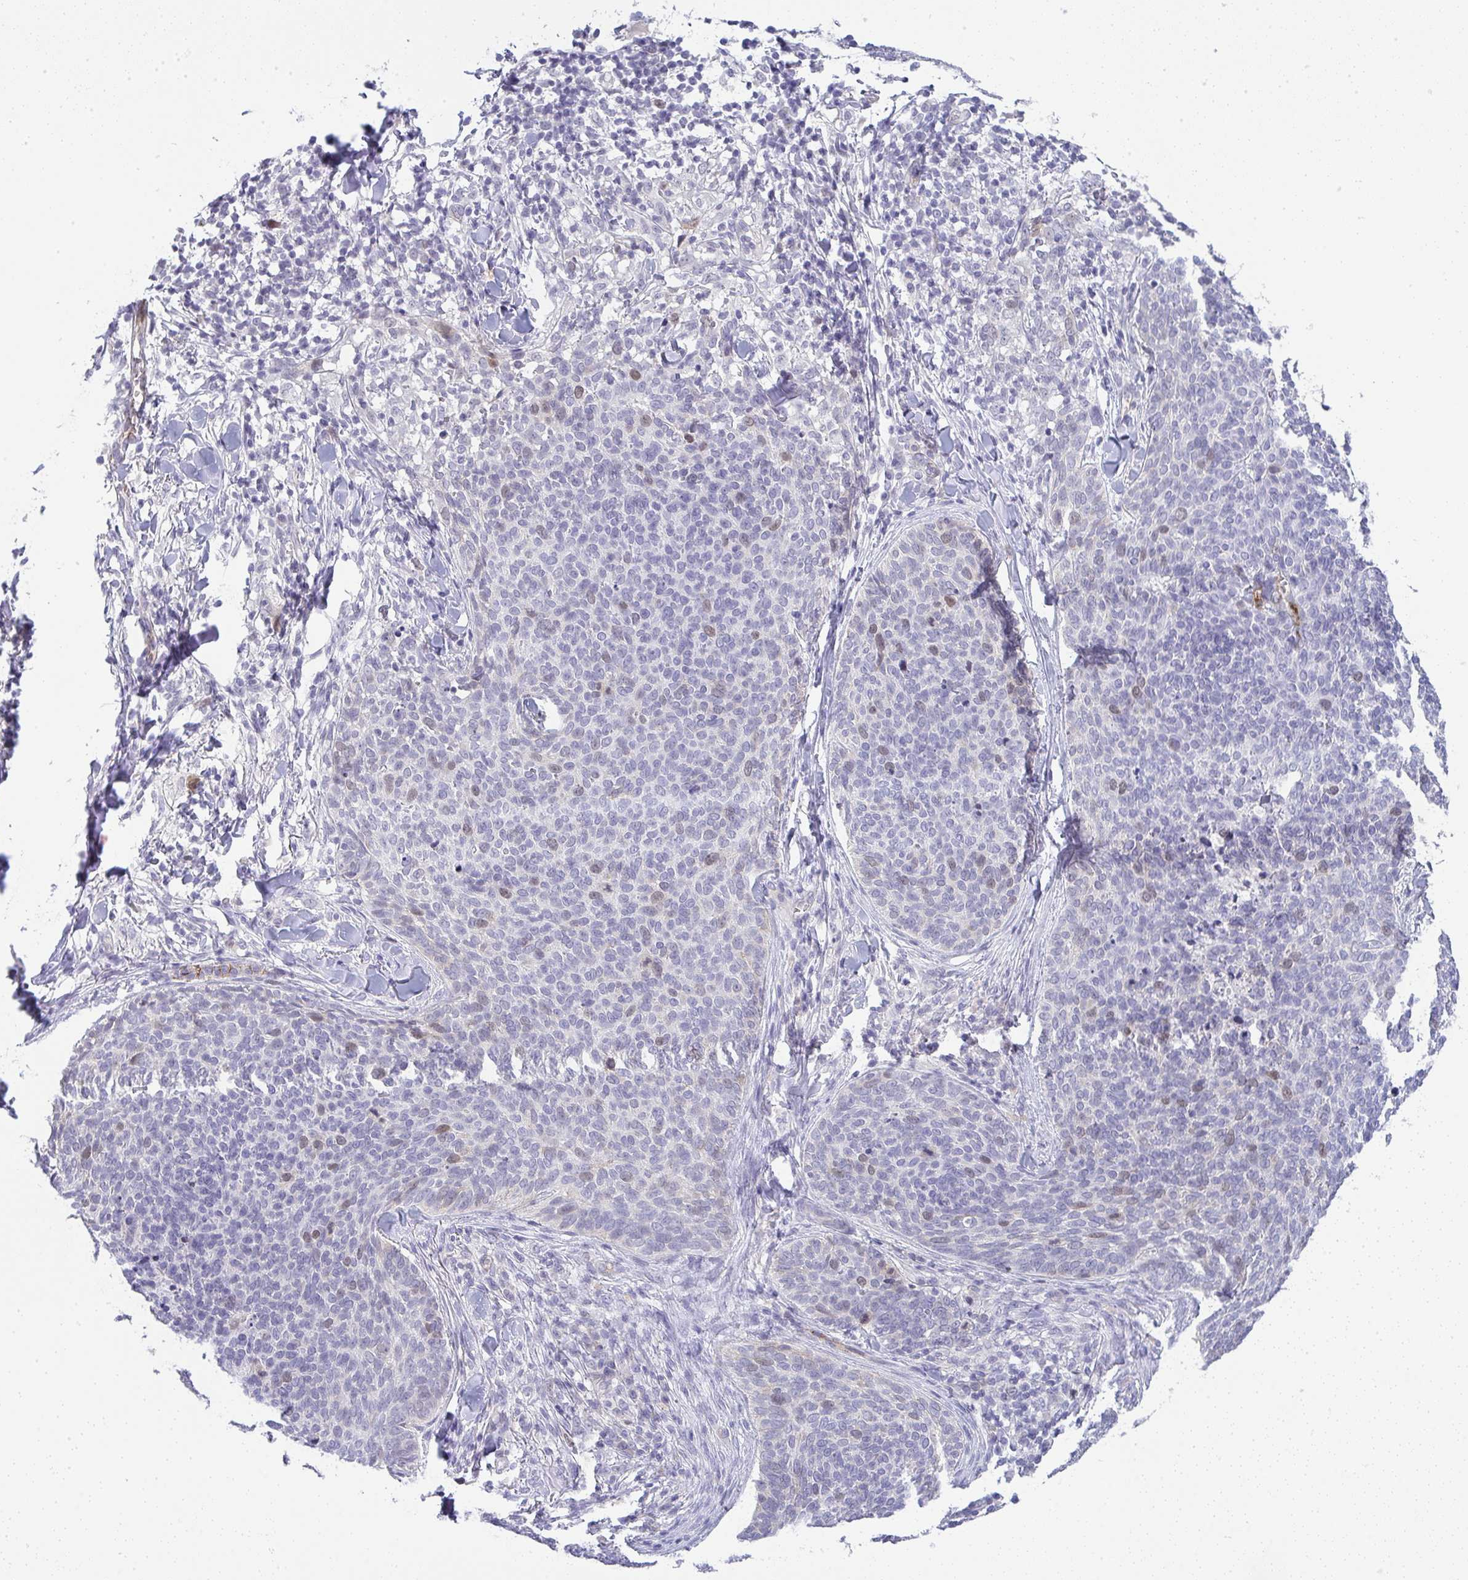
{"staining": {"intensity": "weak", "quantity": "<25%", "location": "nuclear"}, "tissue": "skin cancer", "cell_type": "Tumor cells", "image_type": "cancer", "snomed": [{"axis": "morphology", "description": "Basal cell carcinoma"}, {"axis": "topography", "description": "Skin"}, {"axis": "topography", "description": "Skin of face"}], "caption": "Immunohistochemistry image of human skin cancer (basal cell carcinoma) stained for a protein (brown), which reveals no expression in tumor cells.", "gene": "UBE2S", "patient": {"sex": "male", "age": 56}}